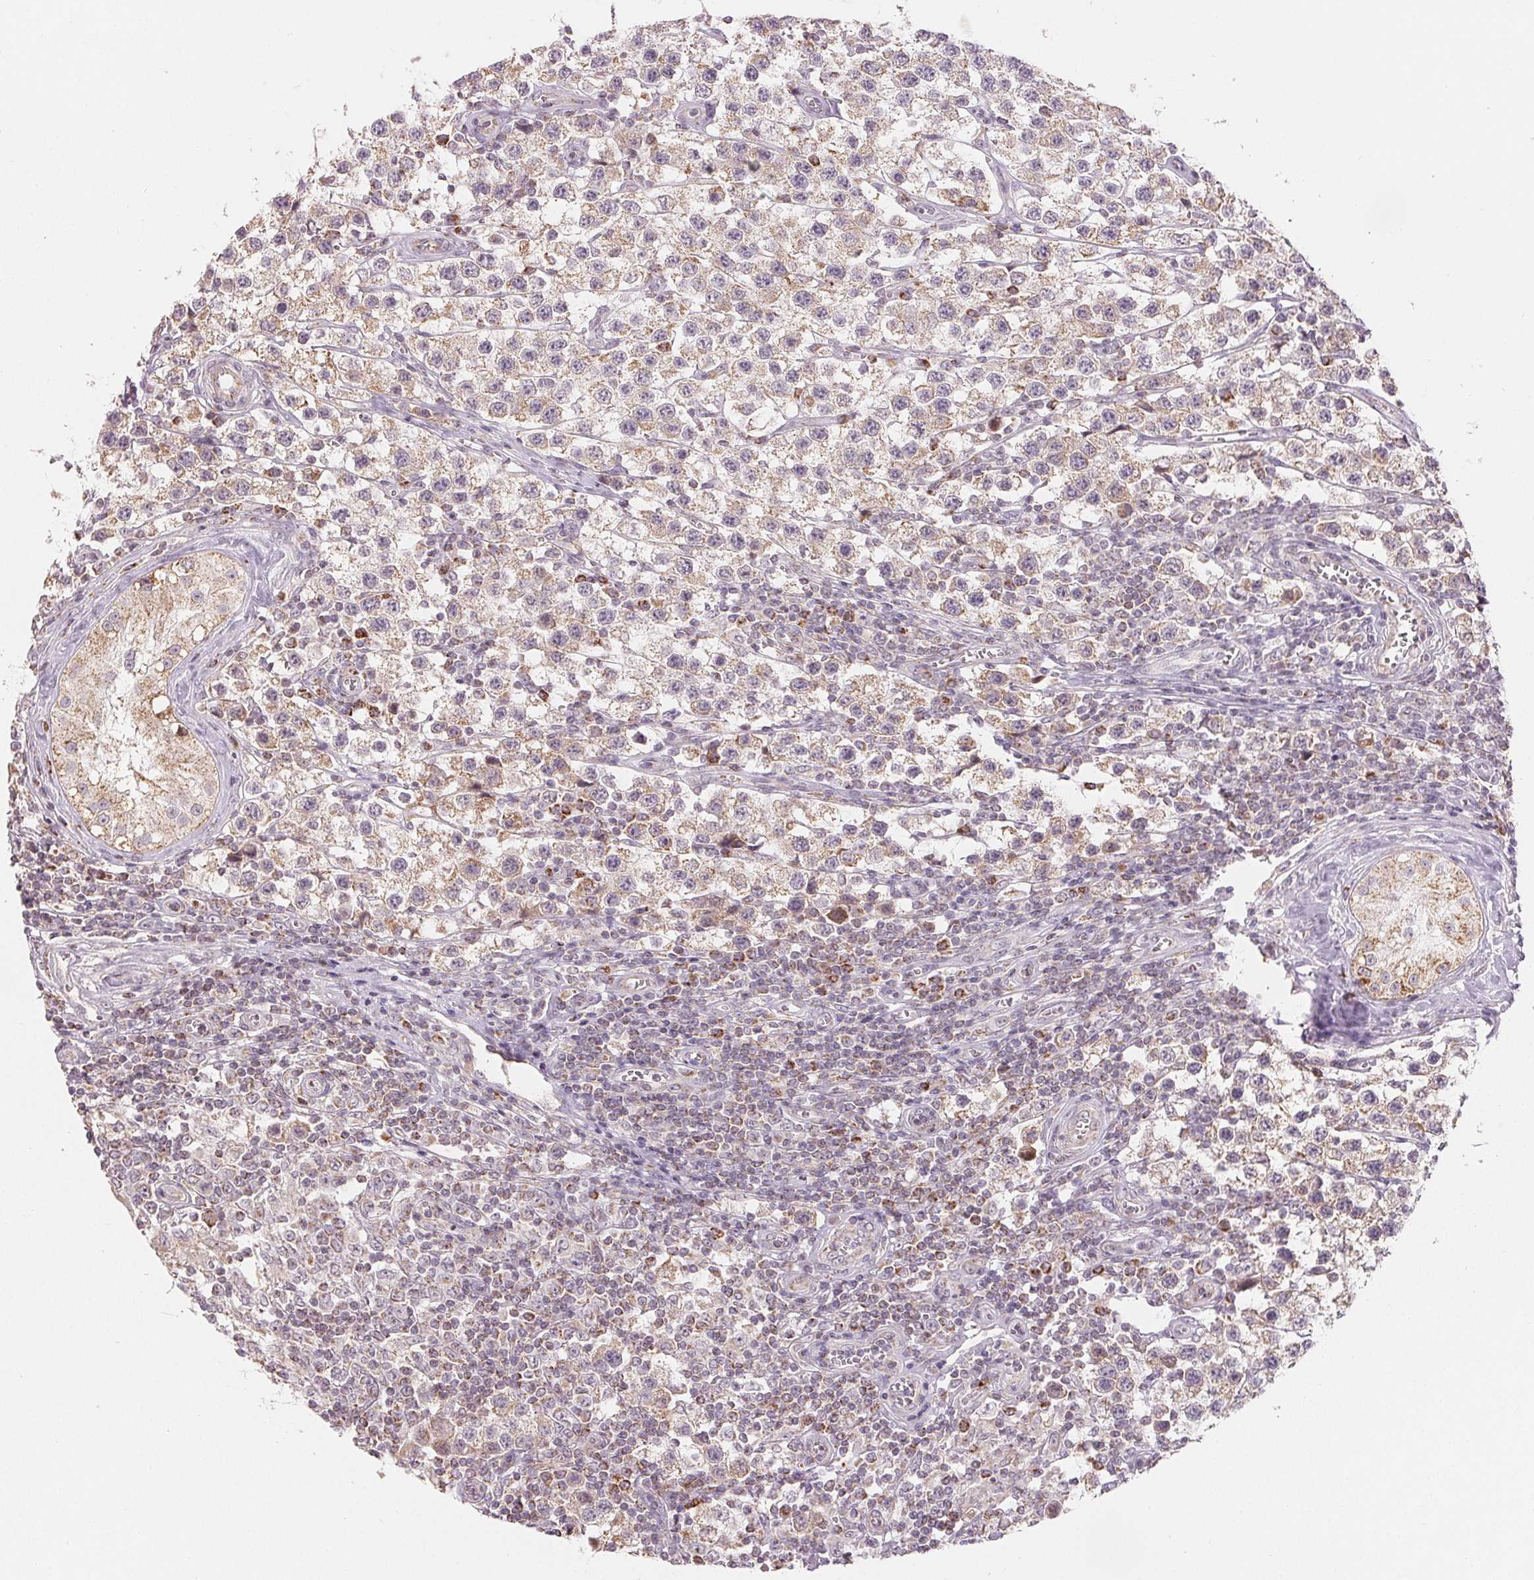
{"staining": {"intensity": "weak", "quantity": "<25%", "location": "cytoplasmic/membranous"}, "tissue": "testis cancer", "cell_type": "Tumor cells", "image_type": "cancer", "snomed": [{"axis": "morphology", "description": "Seminoma, NOS"}, {"axis": "topography", "description": "Testis"}], "caption": "This is a image of IHC staining of testis cancer, which shows no positivity in tumor cells. (Brightfield microscopy of DAB (3,3'-diaminobenzidine) immunohistochemistry (IHC) at high magnification).", "gene": "HINT2", "patient": {"sex": "male", "age": 34}}